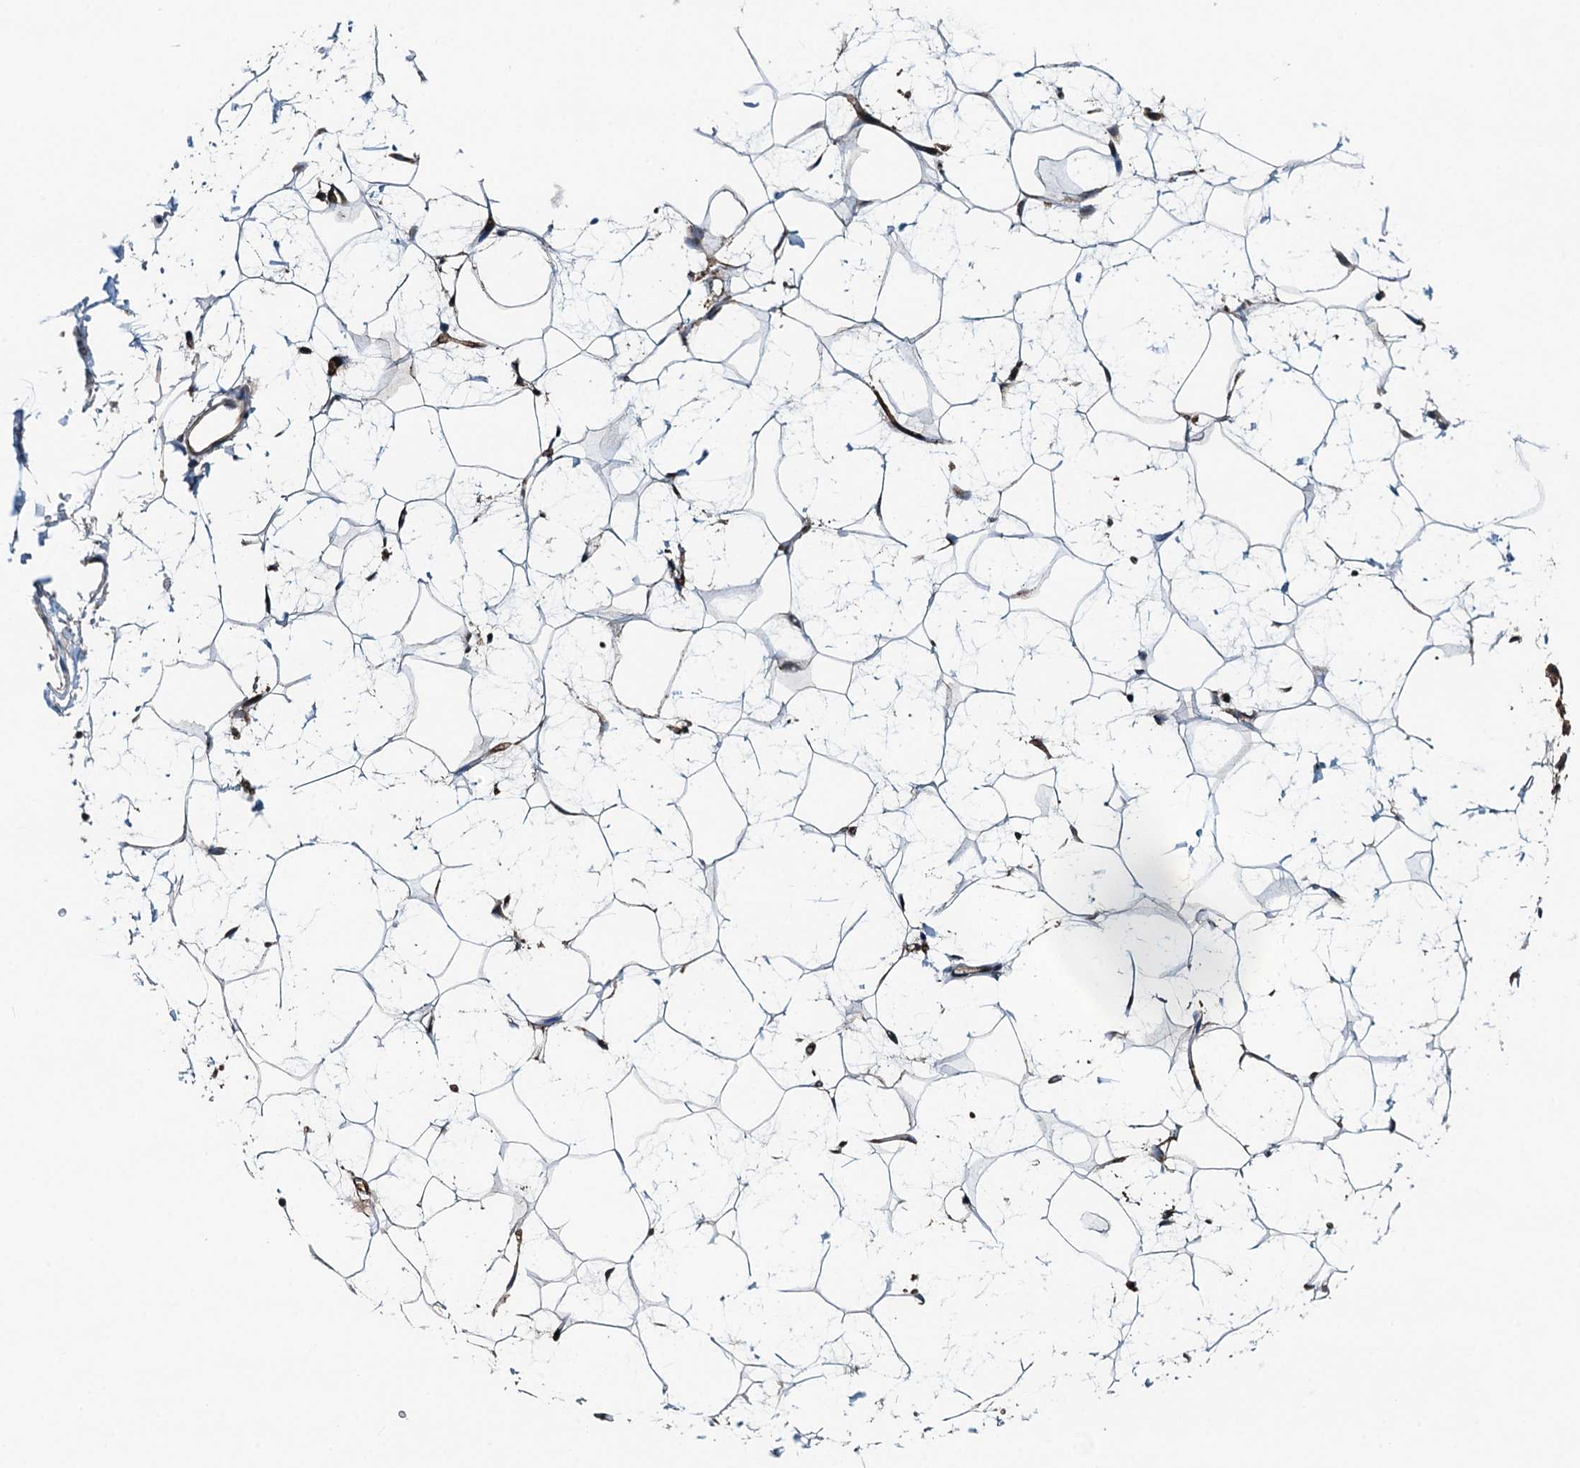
{"staining": {"intensity": "moderate", "quantity": "25%-75%", "location": "cytoplasmic/membranous"}, "tissue": "adipose tissue", "cell_type": "Adipocytes", "image_type": "normal", "snomed": [{"axis": "morphology", "description": "Normal tissue, NOS"}, {"axis": "topography", "description": "Breast"}], "caption": "This is a histology image of immunohistochemistry staining of normal adipose tissue, which shows moderate expression in the cytoplasmic/membranous of adipocytes.", "gene": "TAMALIN", "patient": {"sex": "female", "age": 26}}